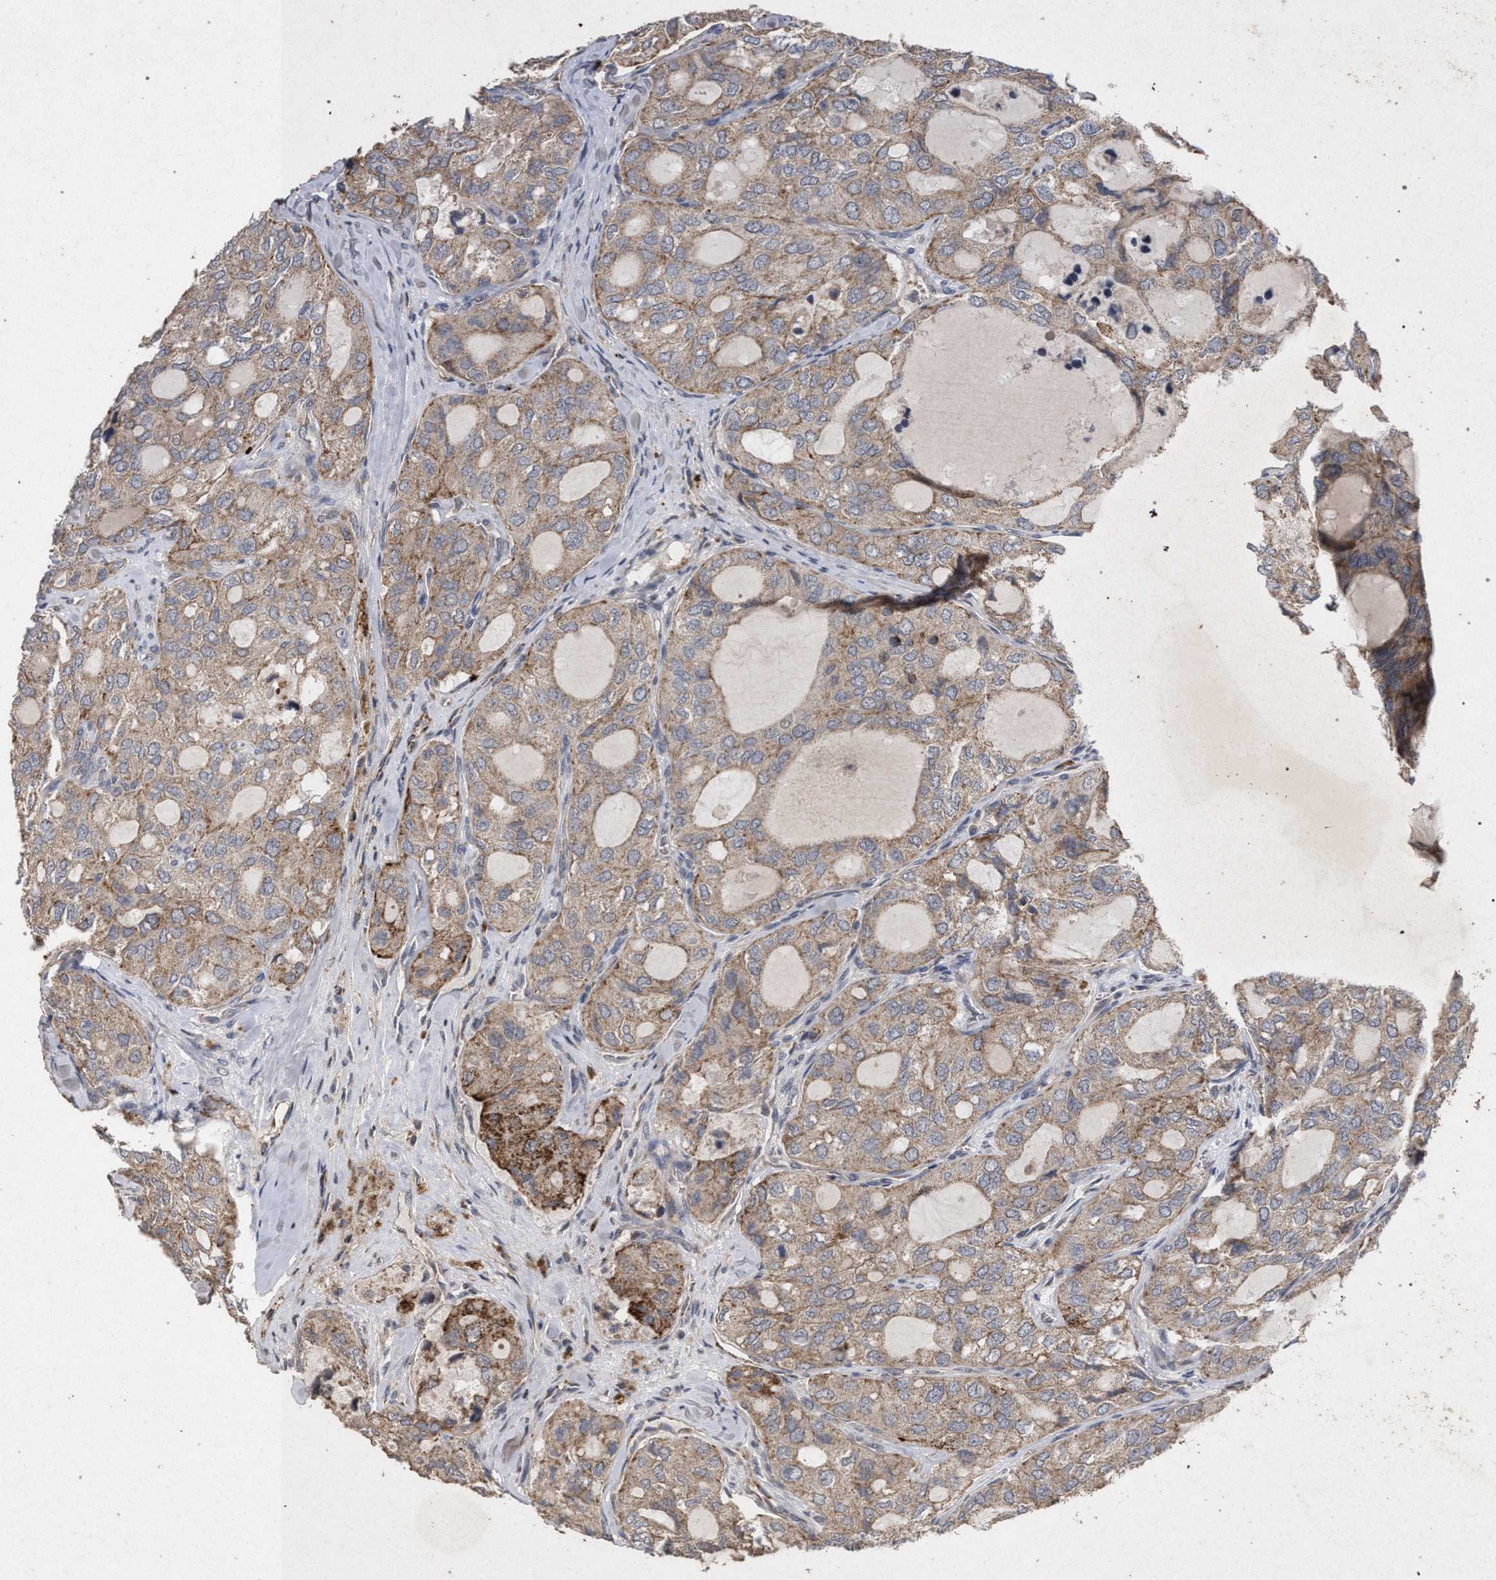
{"staining": {"intensity": "weak", "quantity": ">75%", "location": "cytoplasmic/membranous"}, "tissue": "thyroid cancer", "cell_type": "Tumor cells", "image_type": "cancer", "snomed": [{"axis": "morphology", "description": "Follicular adenoma carcinoma, NOS"}, {"axis": "topography", "description": "Thyroid gland"}], "caption": "Tumor cells exhibit low levels of weak cytoplasmic/membranous staining in about >75% of cells in human thyroid cancer (follicular adenoma carcinoma). (brown staining indicates protein expression, while blue staining denotes nuclei).", "gene": "PKD2L1", "patient": {"sex": "male", "age": 75}}